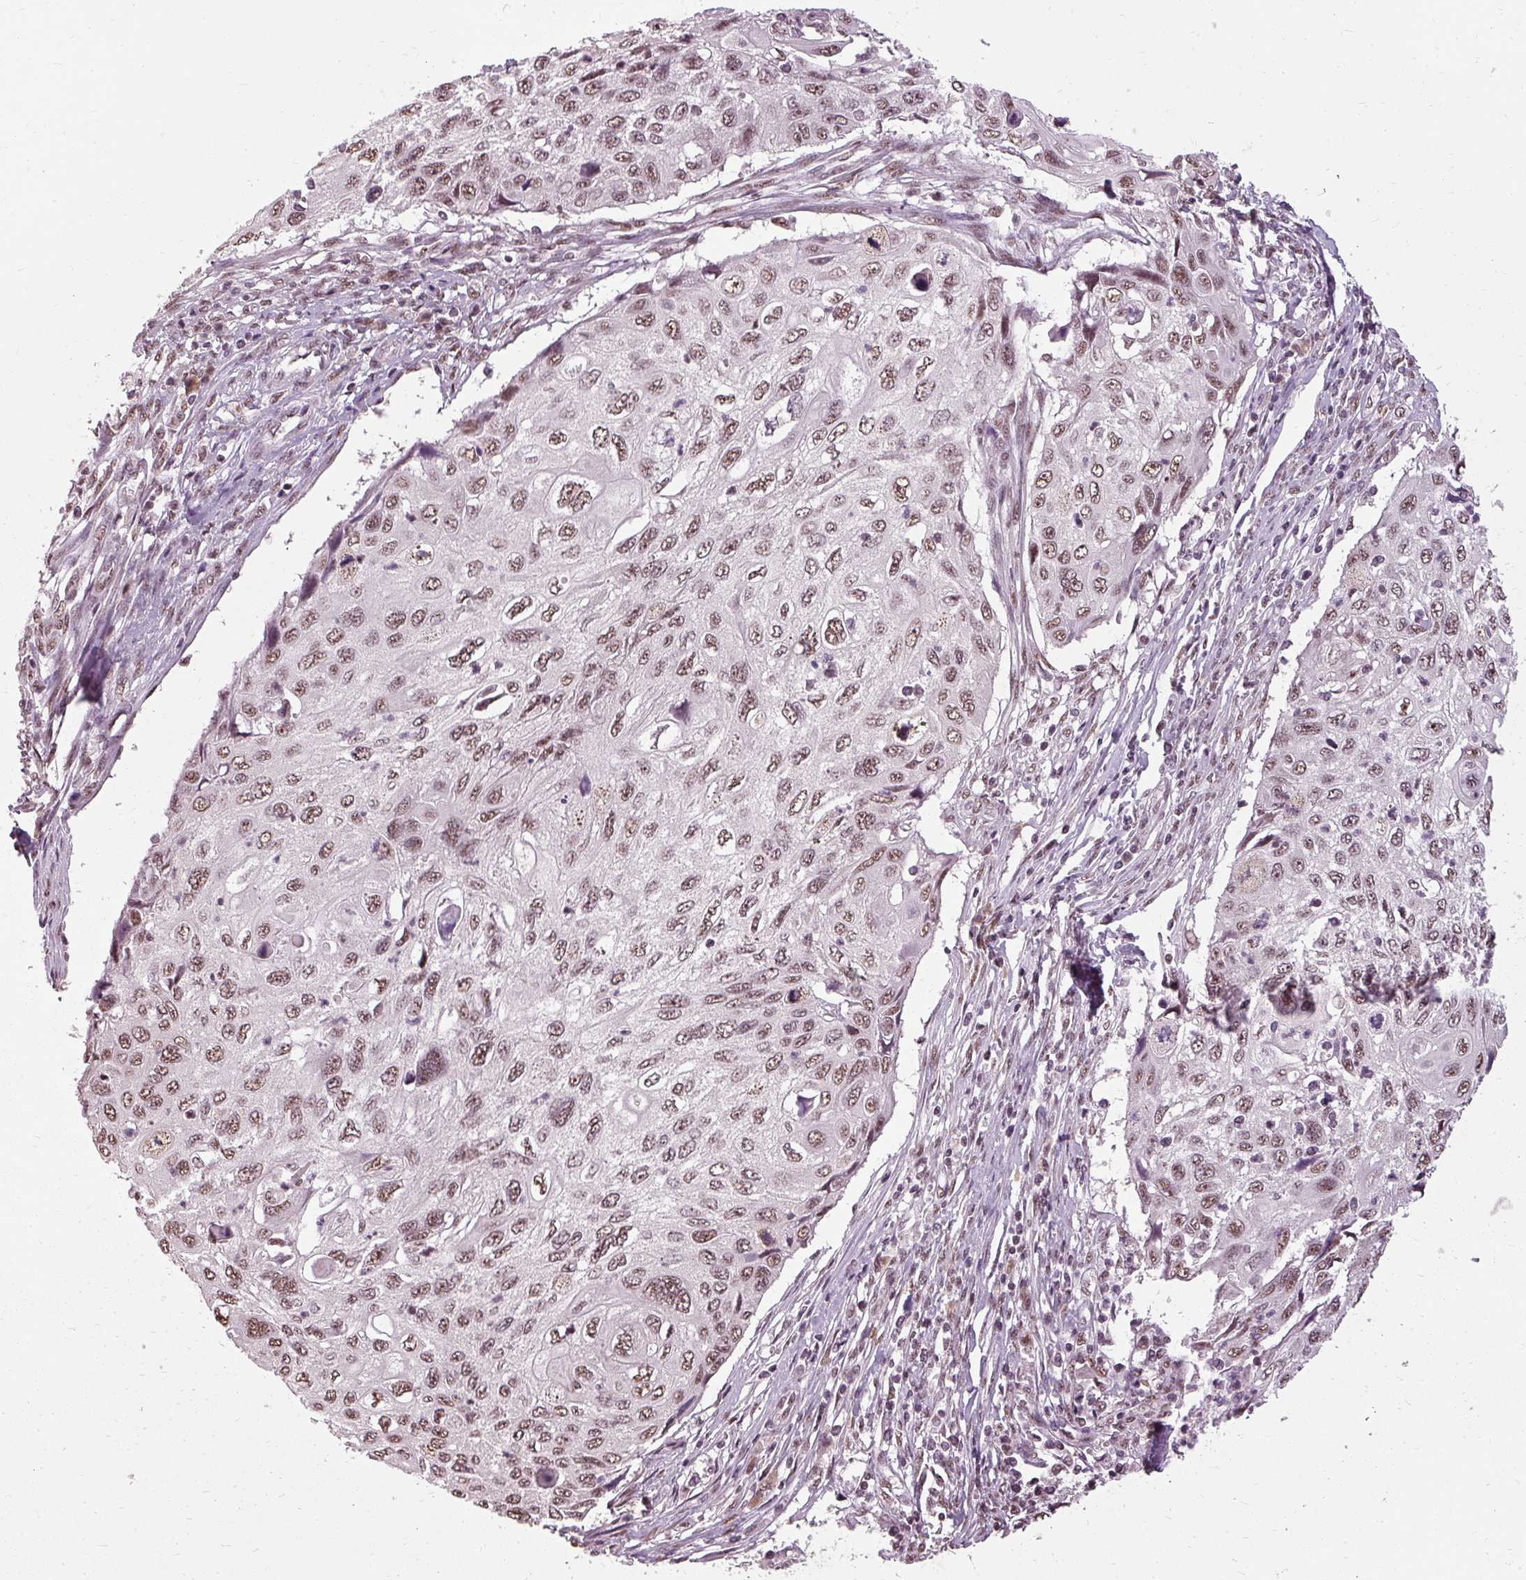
{"staining": {"intensity": "moderate", "quantity": ">75%", "location": "nuclear"}, "tissue": "cervical cancer", "cell_type": "Tumor cells", "image_type": "cancer", "snomed": [{"axis": "morphology", "description": "Squamous cell carcinoma, NOS"}, {"axis": "topography", "description": "Cervix"}], "caption": "A micrograph of human squamous cell carcinoma (cervical) stained for a protein displays moderate nuclear brown staining in tumor cells.", "gene": "BCAS3", "patient": {"sex": "female", "age": 70}}